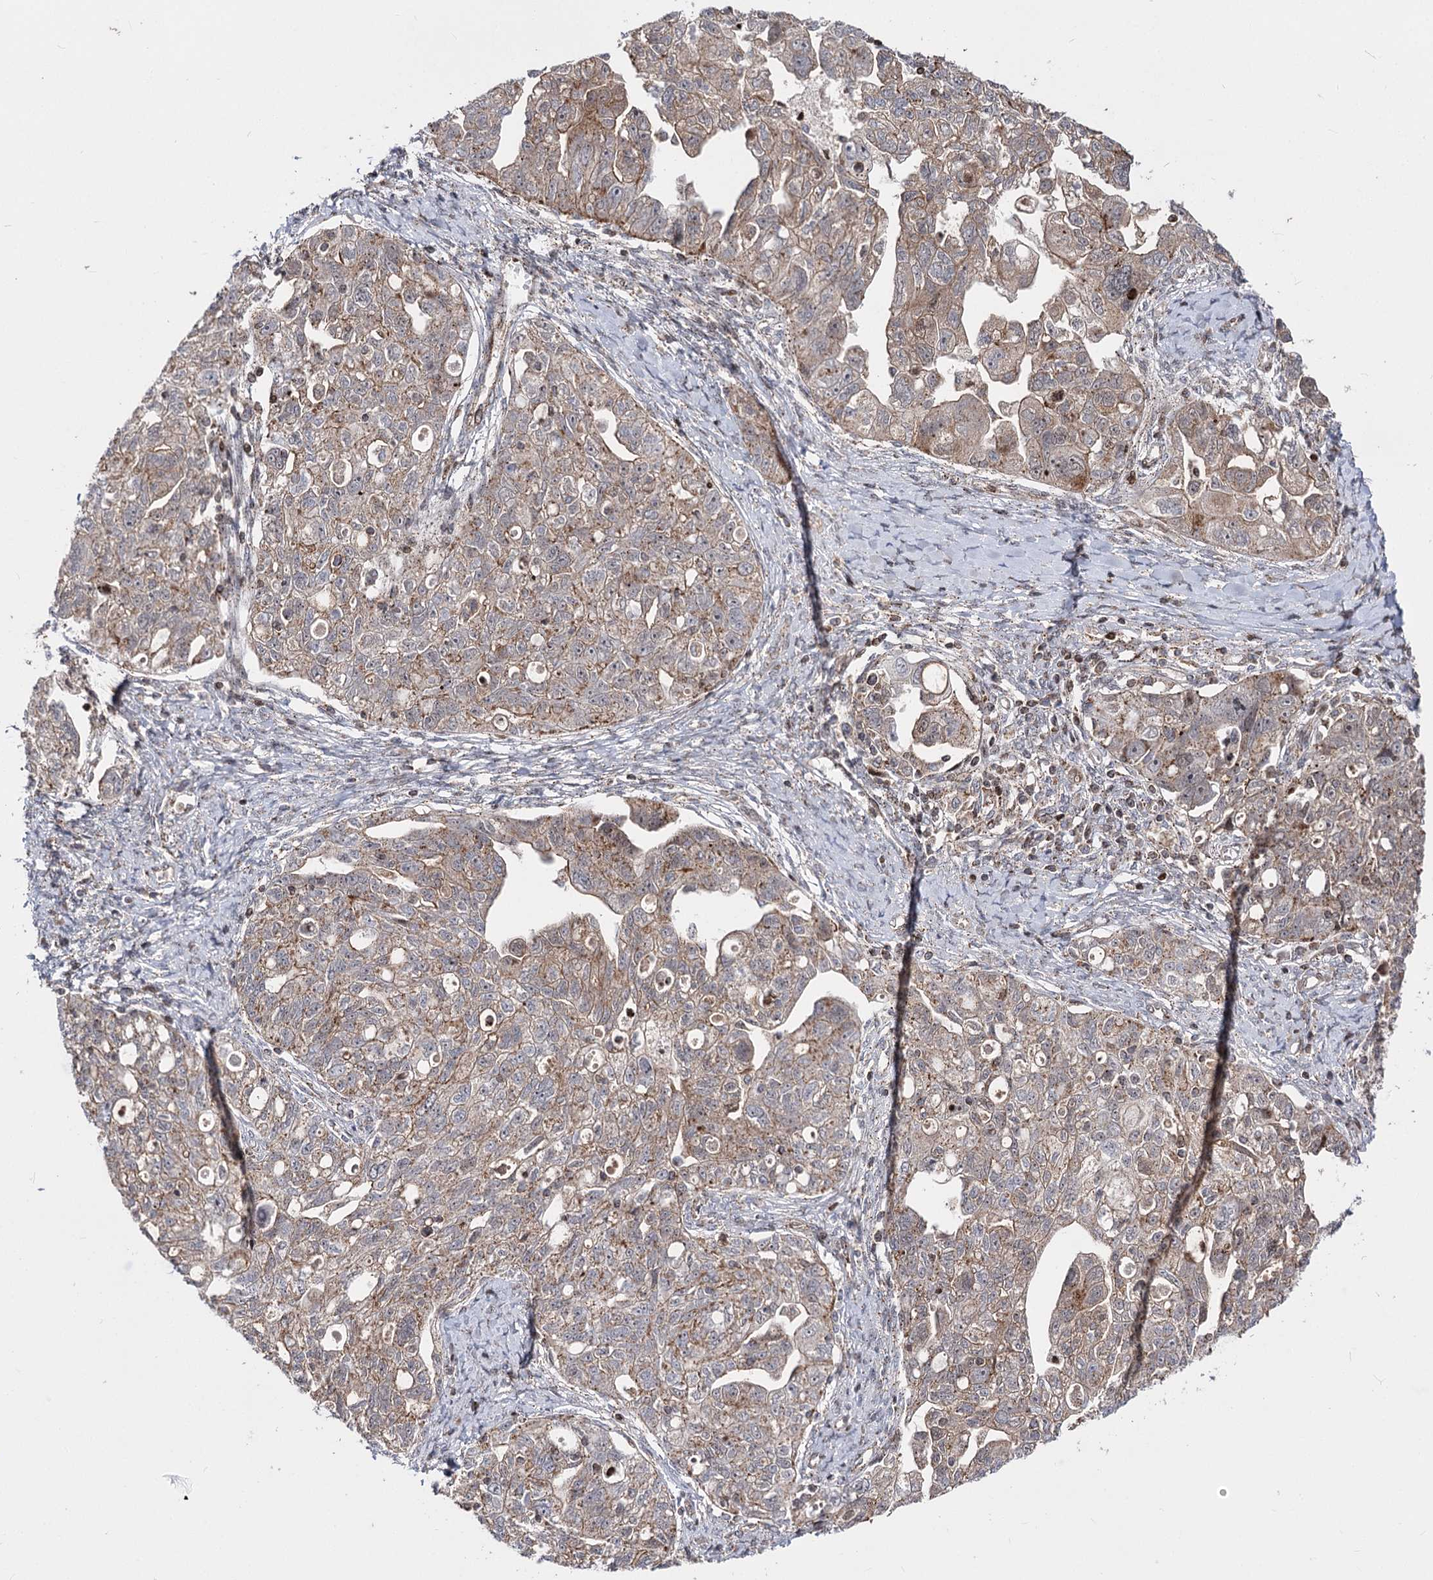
{"staining": {"intensity": "moderate", "quantity": "25%-75%", "location": "cytoplasmic/membranous"}, "tissue": "ovarian cancer", "cell_type": "Tumor cells", "image_type": "cancer", "snomed": [{"axis": "morphology", "description": "Carcinoma, NOS"}, {"axis": "morphology", "description": "Cystadenocarcinoma, serous, NOS"}, {"axis": "topography", "description": "Ovary"}], "caption": "Immunohistochemistry micrograph of neoplastic tissue: human ovarian carcinoma stained using immunohistochemistry demonstrates medium levels of moderate protein expression localized specifically in the cytoplasmic/membranous of tumor cells, appearing as a cytoplasmic/membranous brown color.", "gene": "ZFYVE27", "patient": {"sex": "female", "age": 69}}